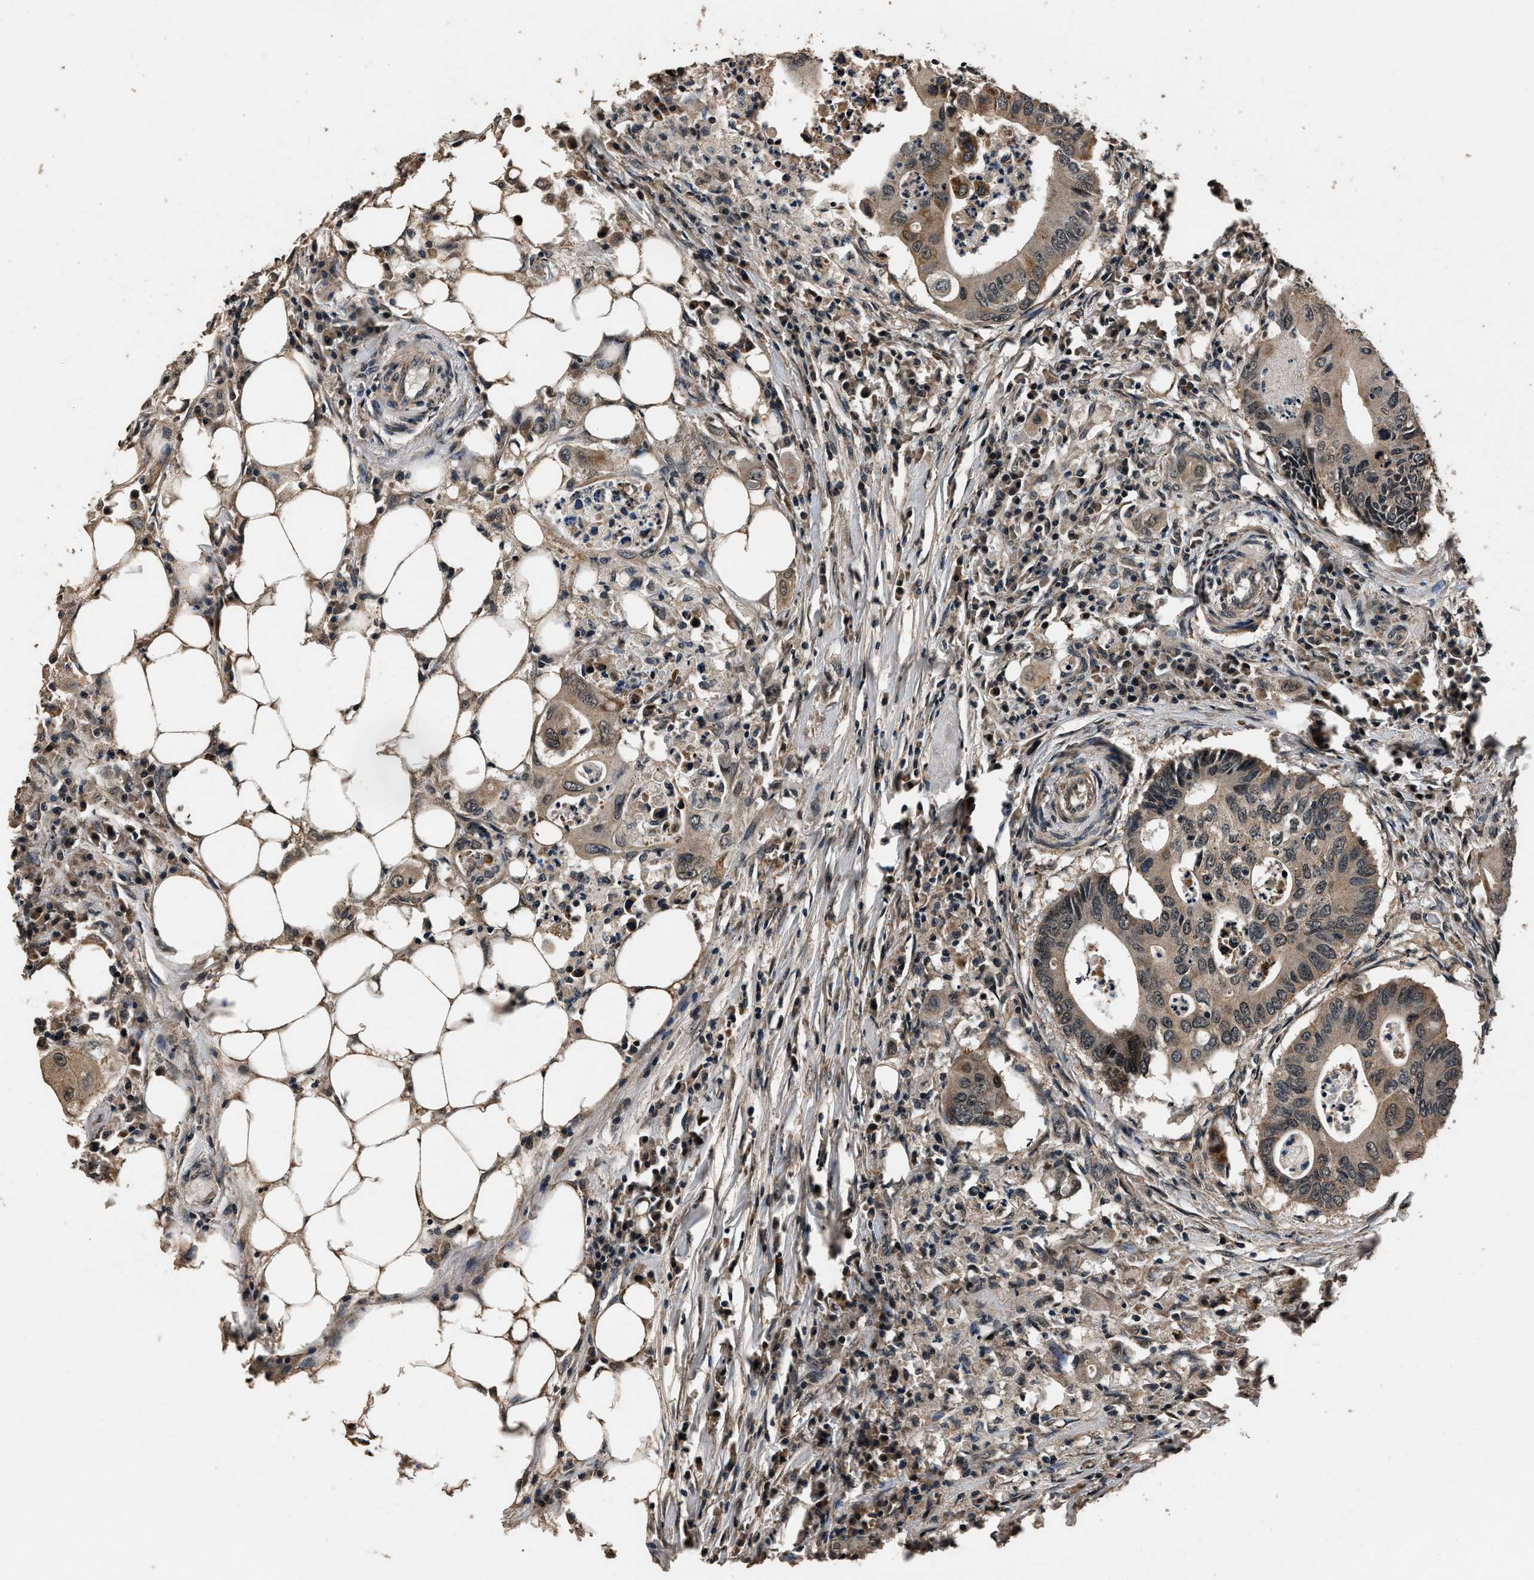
{"staining": {"intensity": "moderate", "quantity": ">75%", "location": "cytoplasmic/membranous,nuclear"}, "tissue": "colorectal cancer", "cell_type": "Tumor cells", "image_type": "cancer", "snomed": [{"axis": "morphology", "description": "Adenocarcinoma, NOS"}, {"axis": "topography", "description": "Colon"}], "caption": "This image exhibits immunohistochemistry (IHC) staining of colorectal cancer, with medium moderate cytoplasmic/membranous and nuclear staining in approximately >75% of tumor cells.", "gene": "CSTF1", "patient": {"sex": "male", "age": 71}}